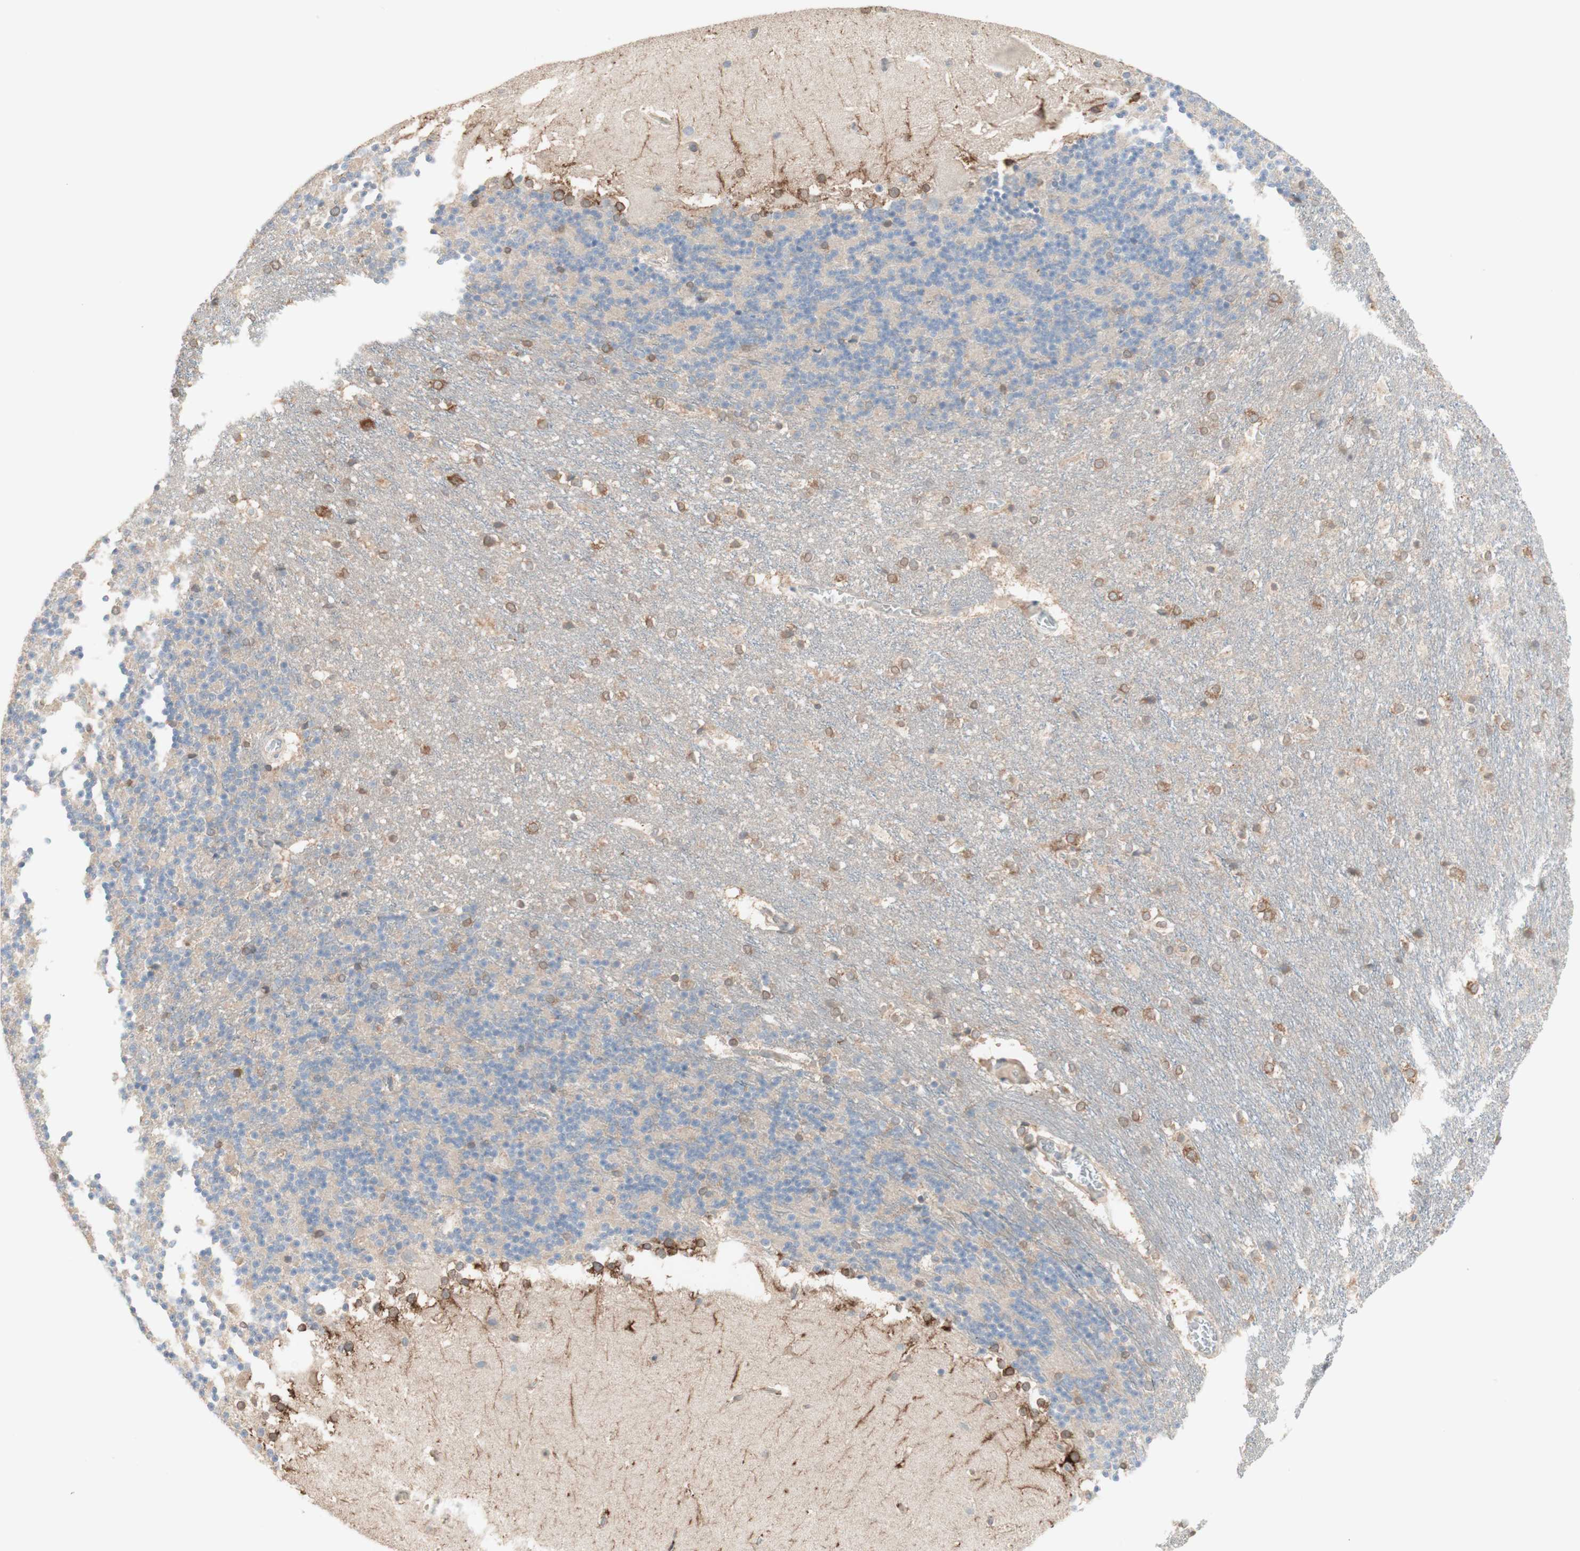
{"staining": {"intensity": "moderate", "quantity": "<25%", "location": "cytoplasmic/membranous"}, "tissue": "cerebellum", "cell_type": "Cells in granular layer", "image_type": "normal", "snomed": [{"axis": "morphology", "description": "Normal tissue, NOS"}, {"axis": "topography", "description": "Cerebellum"}], "caption": "A high-resolution image shows immunohistochemistry staining of benign cerebellum, which exhibits moderate cytoplasmic/membranous positivity in about <25% of cells in granular layer. The protein is stained brown, and the nuclei are stained in blue (DAB IHC with brightfield microscopy, high magnification).", "gene": "COMT", "patient": {"sex": "female", "age": 19}}